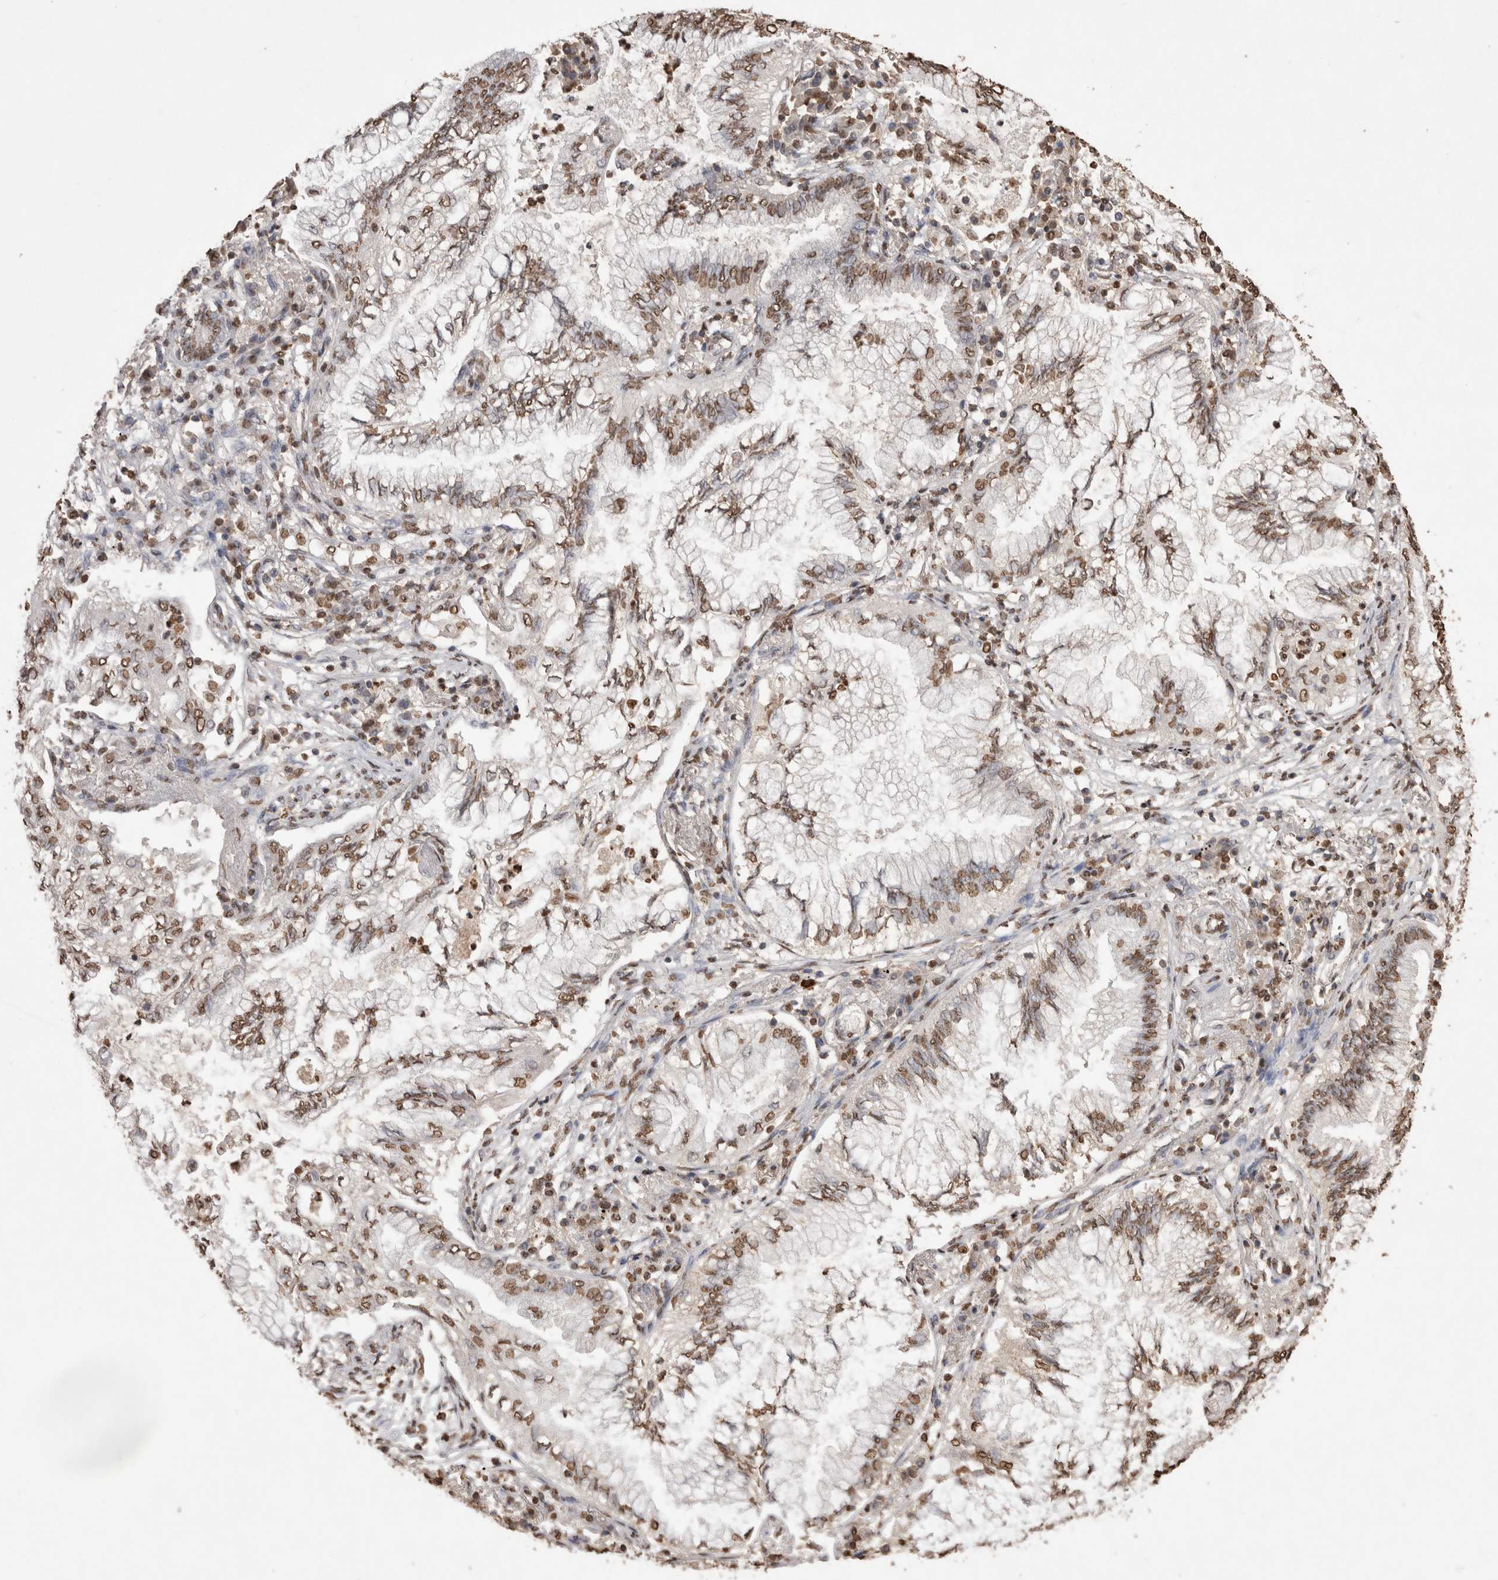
{"staining": {"intensity": "moderate", "quantity": ">75%", "location": "nuclear"}, "tissue": "lung cancer", "cell_type": "Tumor cells", "image_type": "cancer", "snomed": [{"axis": "morphology", "description": "Normal tissue, NOS"}, {"axis": "morphology", "description": "Adenocarcinoma, NOS"}, {"axis": "topography", "description": "Bronchus"}, {"axis": "topography", "description": "Lung"}], "caption": "IHC staining of lung cancer (adenocarcinoma), which exhibits medium levels of moderate nuclear positivity in about >75% of tumor cells indicating moderate nuclear protein expression. The staining was performed using DAB (brown) for protein detection and nuclei were counterstained in hematoxylin (blue).", "gene": "POU5F1", "patient": {"sex": "female", "age": 70}}